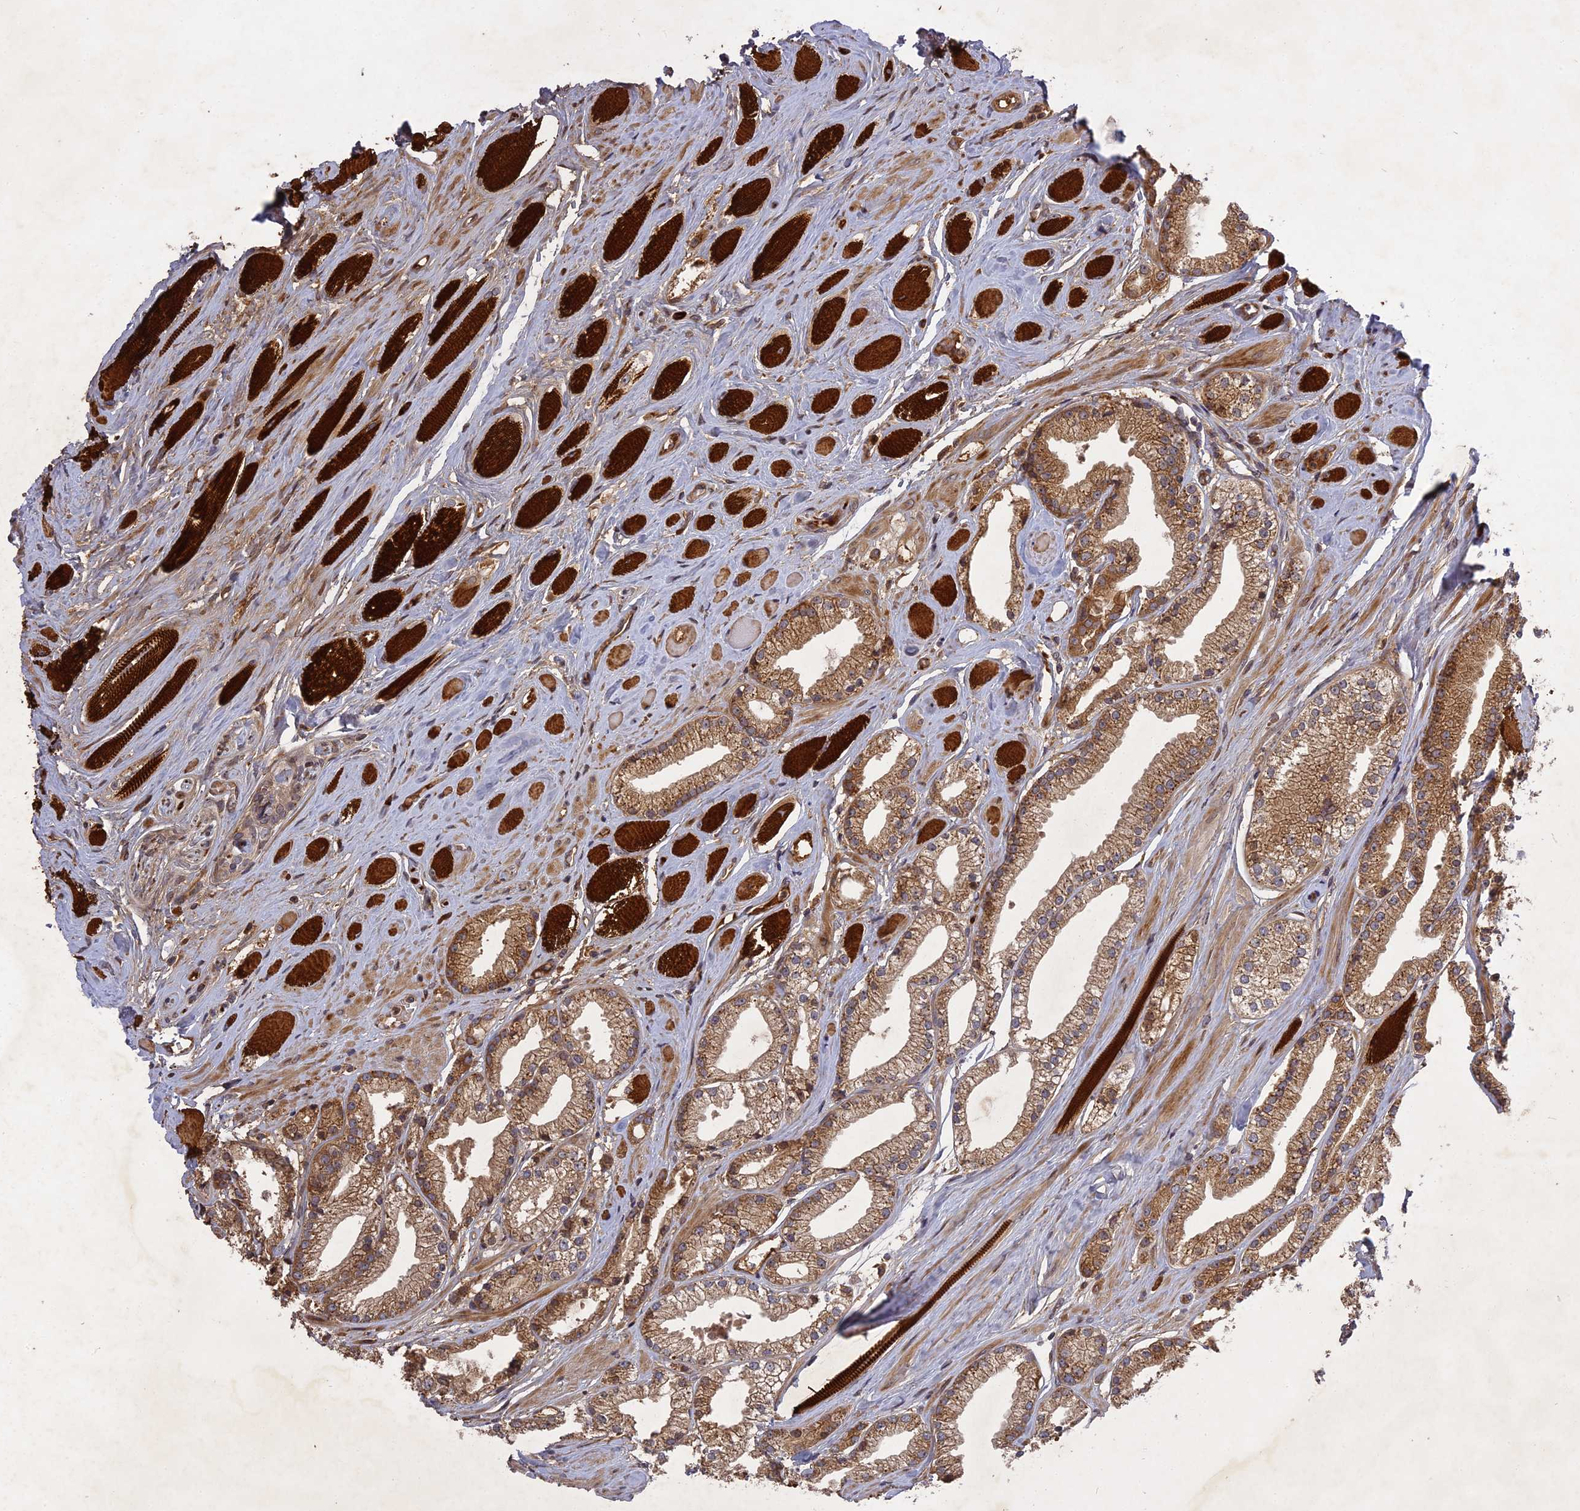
{"staining": {"intensity": "moderate", "quantity": ">75%", "location": "cytoplasmic/membranous"}, "tissue": "prostate cancer", "cell_type": "Tumor cells", "image_type": "cancer", "snomed": [{"axis": "morphology", "description": "Adenocarcinoma, High grade"}, {"axis": "topography", "description": "Prostate"}], "caption": "Immunohistochemistry micrograph of human prostate cancer (high-grade adenocarcinoma) stained for a protein (brown), which exhibits medium levels of moderate cytoplasmic/membranous staining in about >75% of tumor cells.", "gene": "TMUB2", "patient": {"sex": "male", "age": 67}}